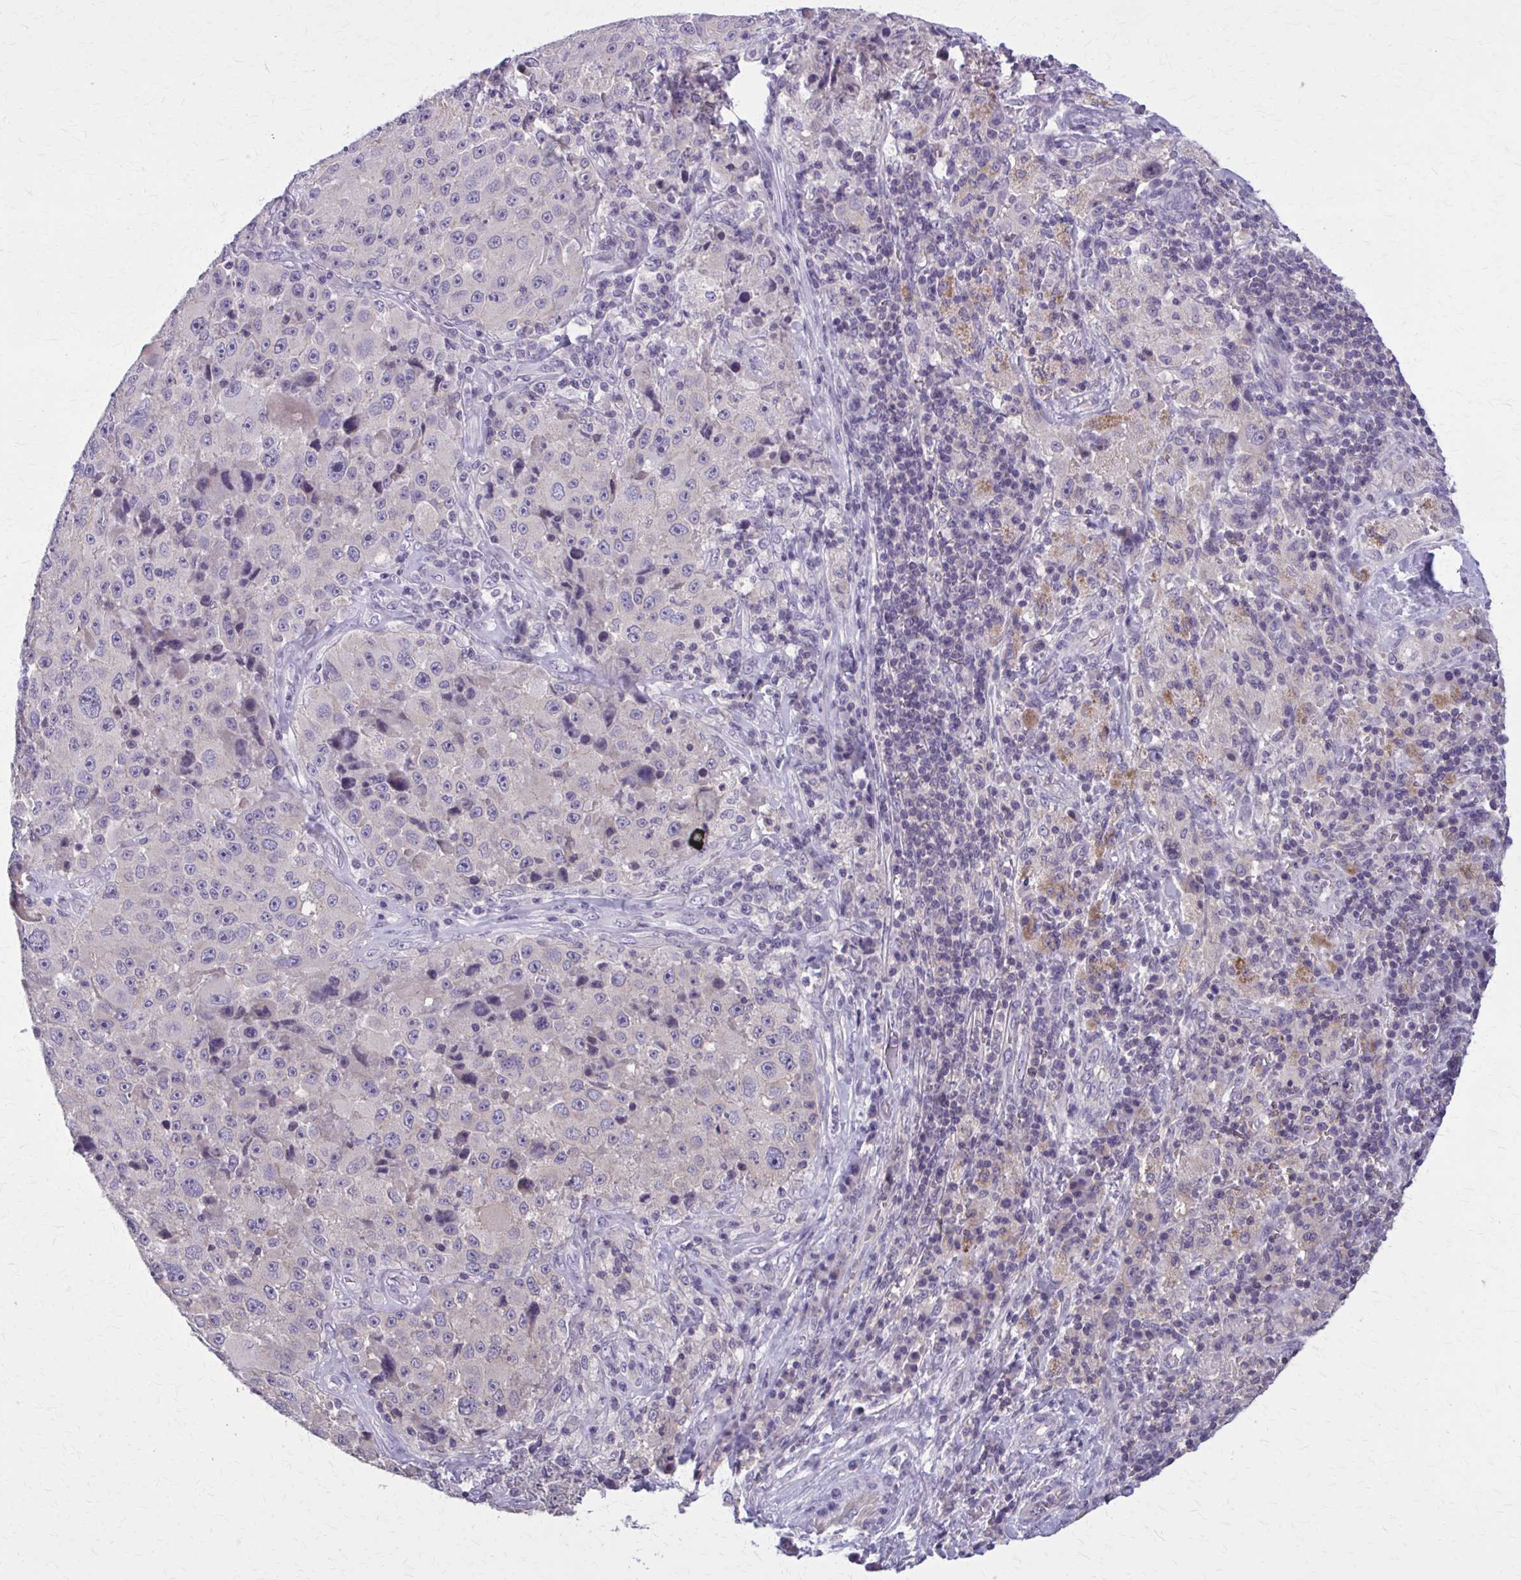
{"staining": {"intensity": "negative", "quantity": "none", "location": "none"}, "tissue": "melanoma", "cell_type": "Tumor cells", "image_type": "cancer", "snomed": [{"axis": "morphology", "description": "Malignant melanoma, Metastatic site"}, {"axis": "topography", "description": "Lymph node"}], "caption": "This is an immunohistochemistry (IHC) image of human melanoma. There is no positivity in tumor cells.", "gene": "OR4A47", "patient": {"sex": "male", "age": 62}}